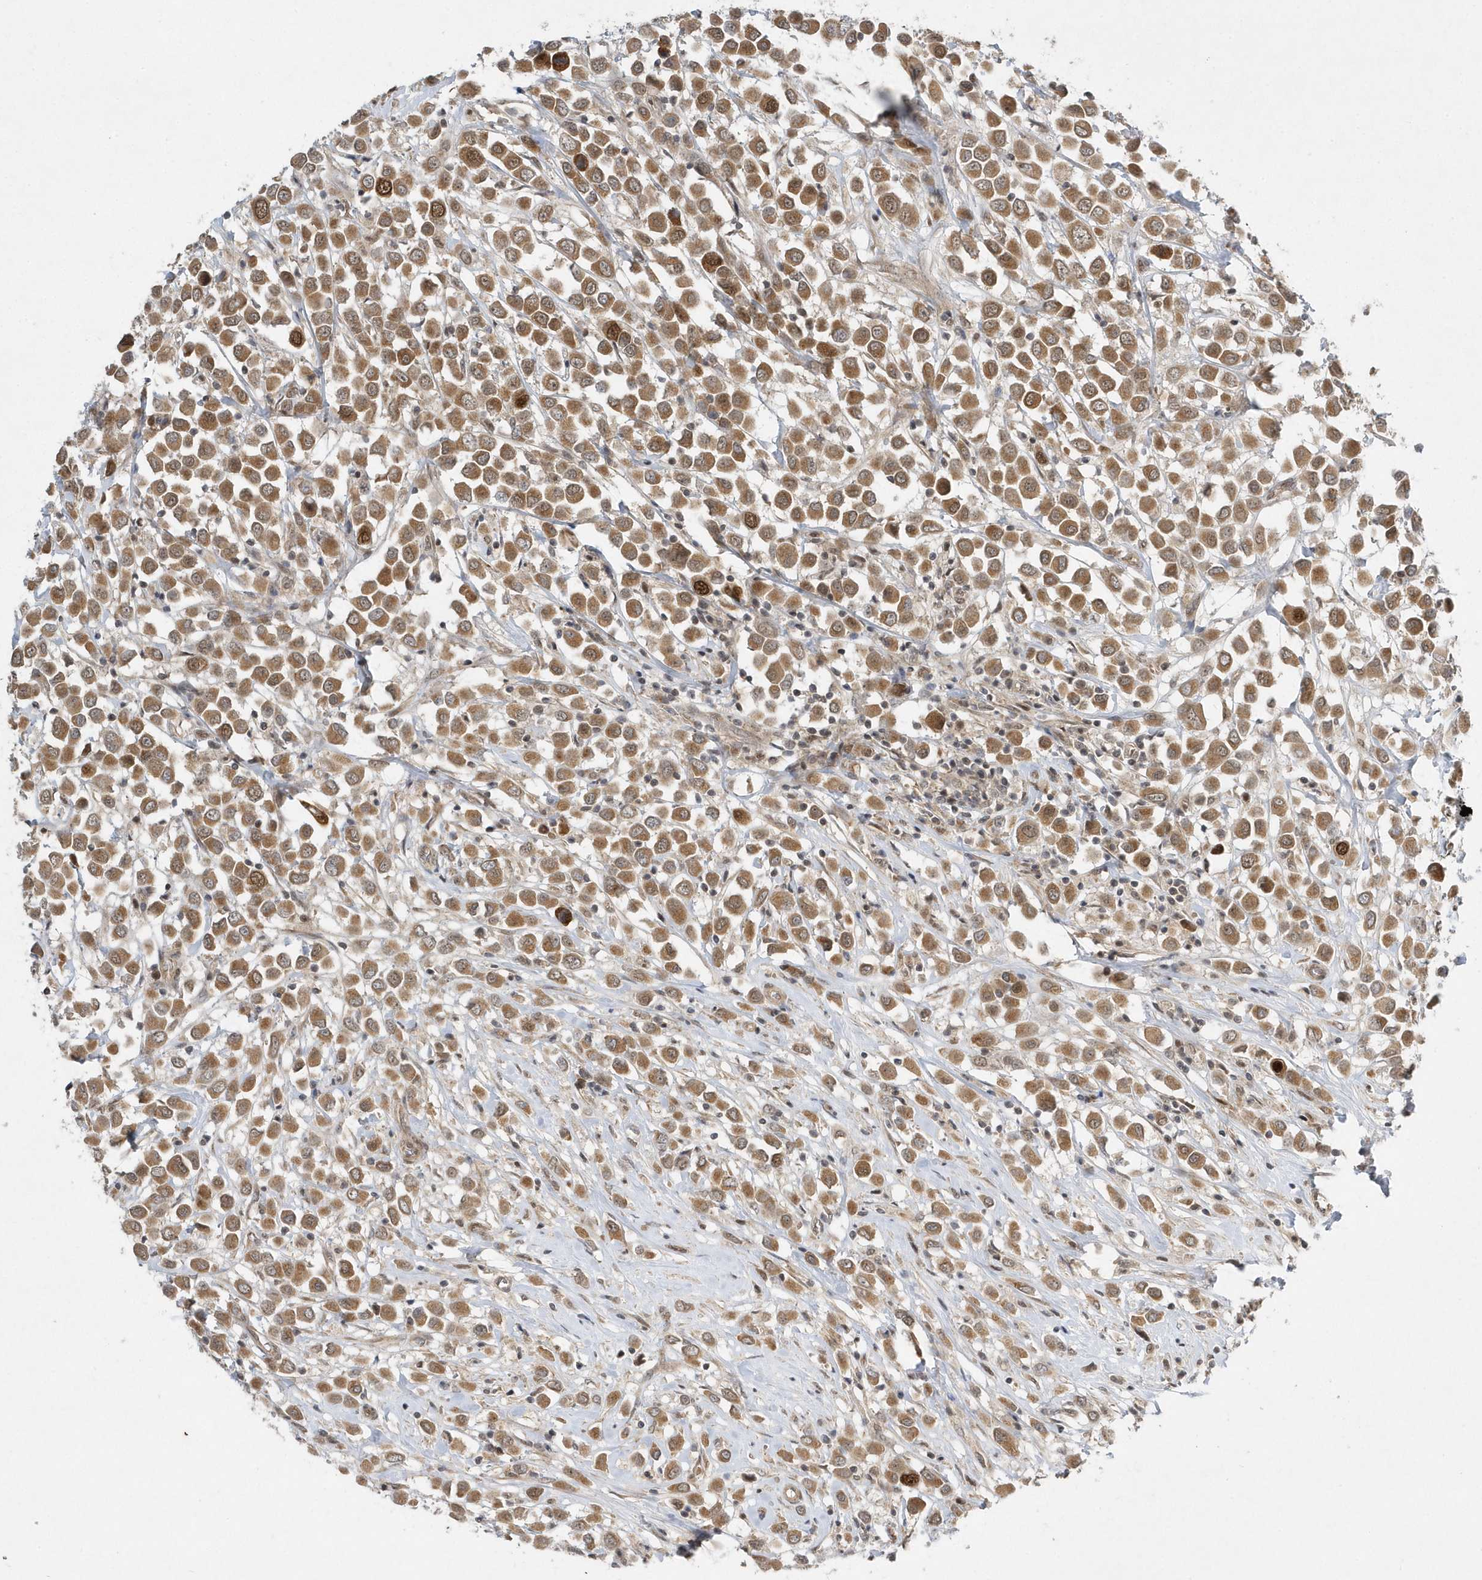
{"staining": {"intensity": "moderate", "quantity": ">75%", "location": "cytoplasmic/membranous,nuclear"}, "tissue": "breast cancer", "cell_type": "Tumor cells", "image_type": "cancer", "snomed": [{"axis": "morphology", "description": "Duct carcinoma"}, {"axis": "topography", "description": "Breast"}], "caption": "Breast infiltrating ductal carcinoma stained with a brown dye displays moderate cytoplasmic/membranous and nuclear positive staining in about >75% of tumor cells.", "gene": "MXI1", "patient": {"sex": "female", "age": 61}}